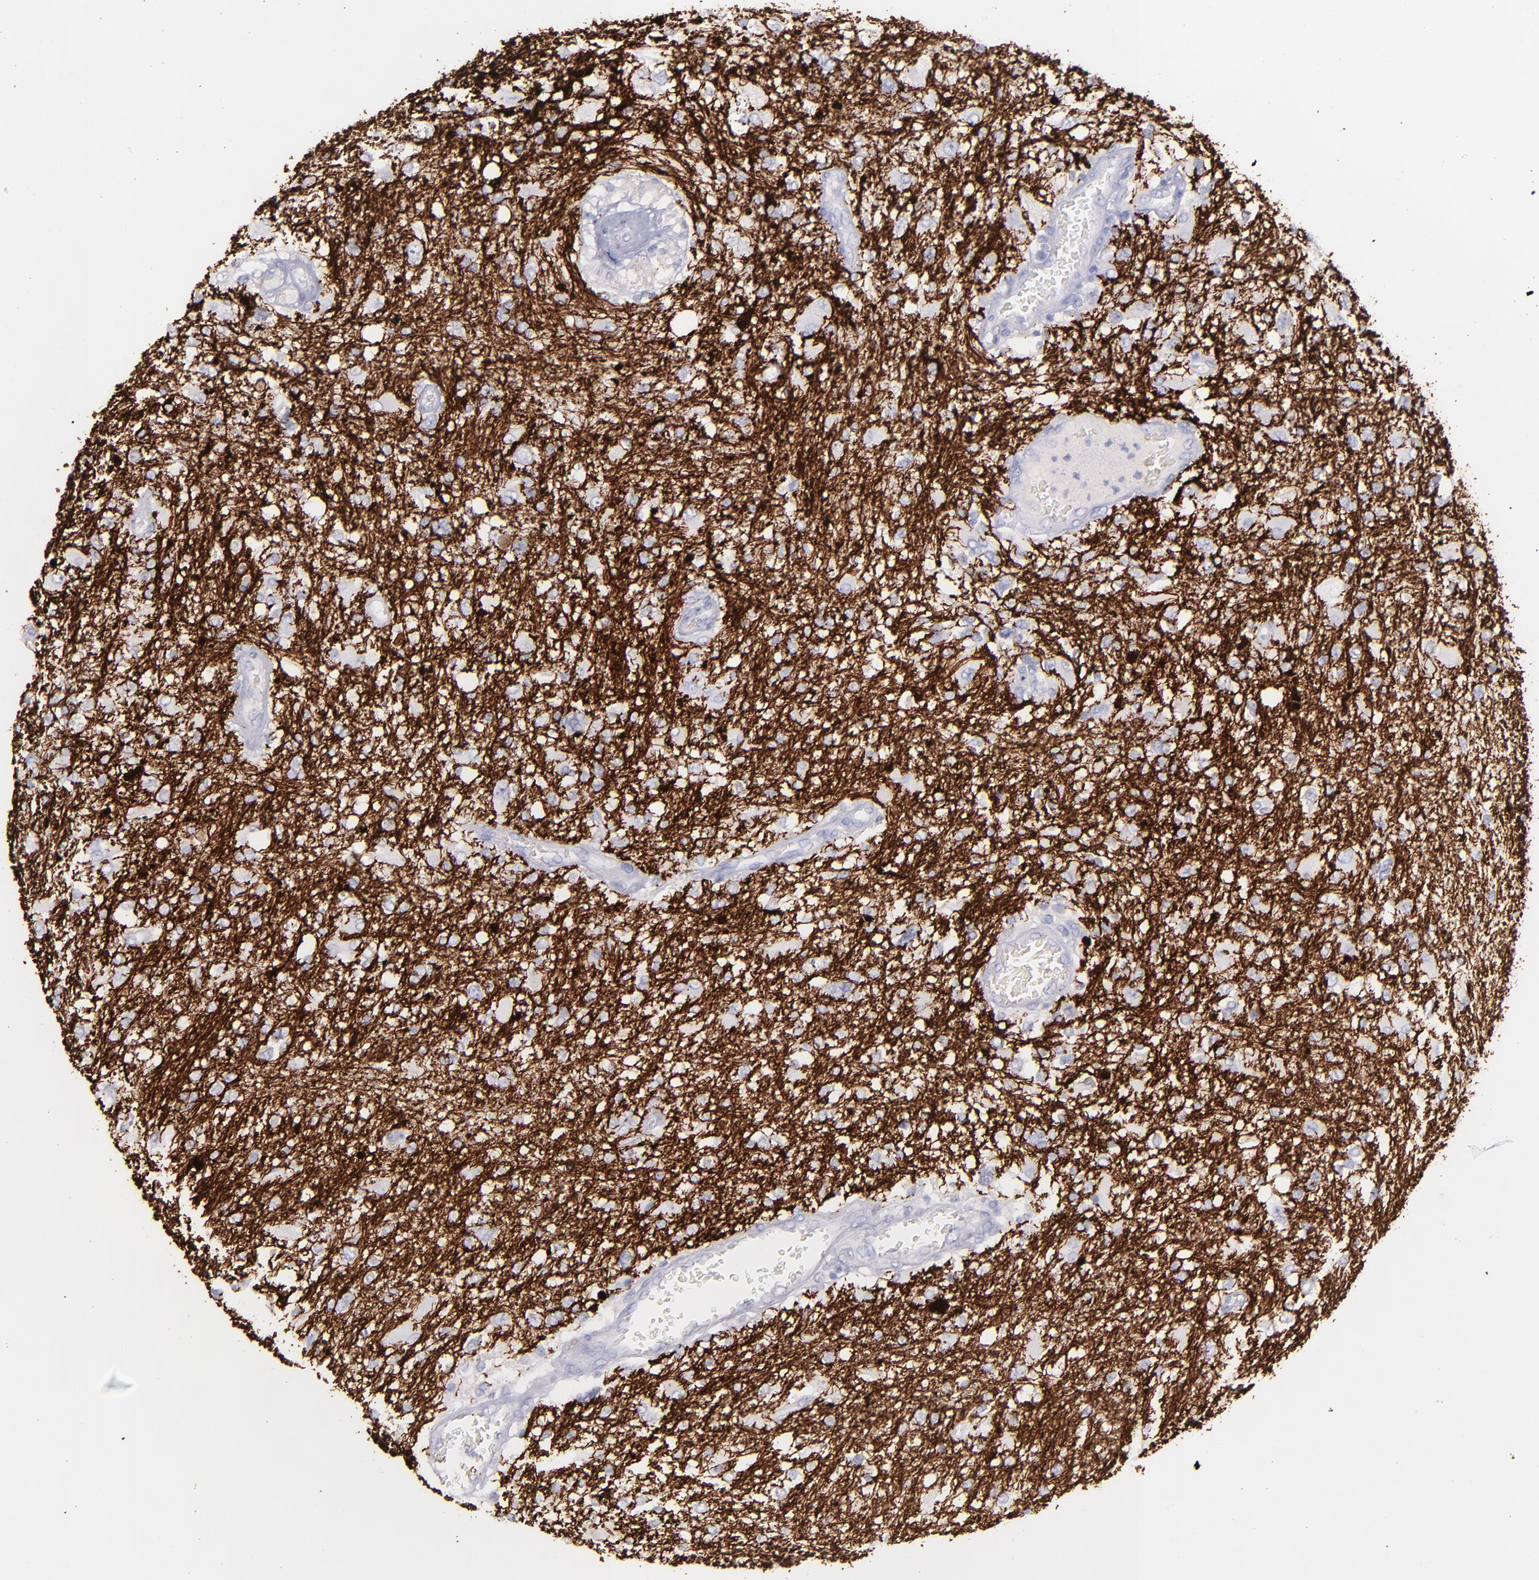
{"staining": {"intensity": "negative", "quantity": "none", "location": "none"}, "tissue": "glioma", "cell_type": "Tumor cells", "image_type": "cancer", "snomed": [{"axis": "morphology", "description": "Glioma, malignant, High grade"}, {"axis": "topography", "description": "Cerebral cortex"}], "caption": "This is an immunohistochemistry (IHC) photomicrograph of glioma. There is no expression in tumor cells.", "gene": "SNAP25", "patient": {"sex": "male", "age": 79}}